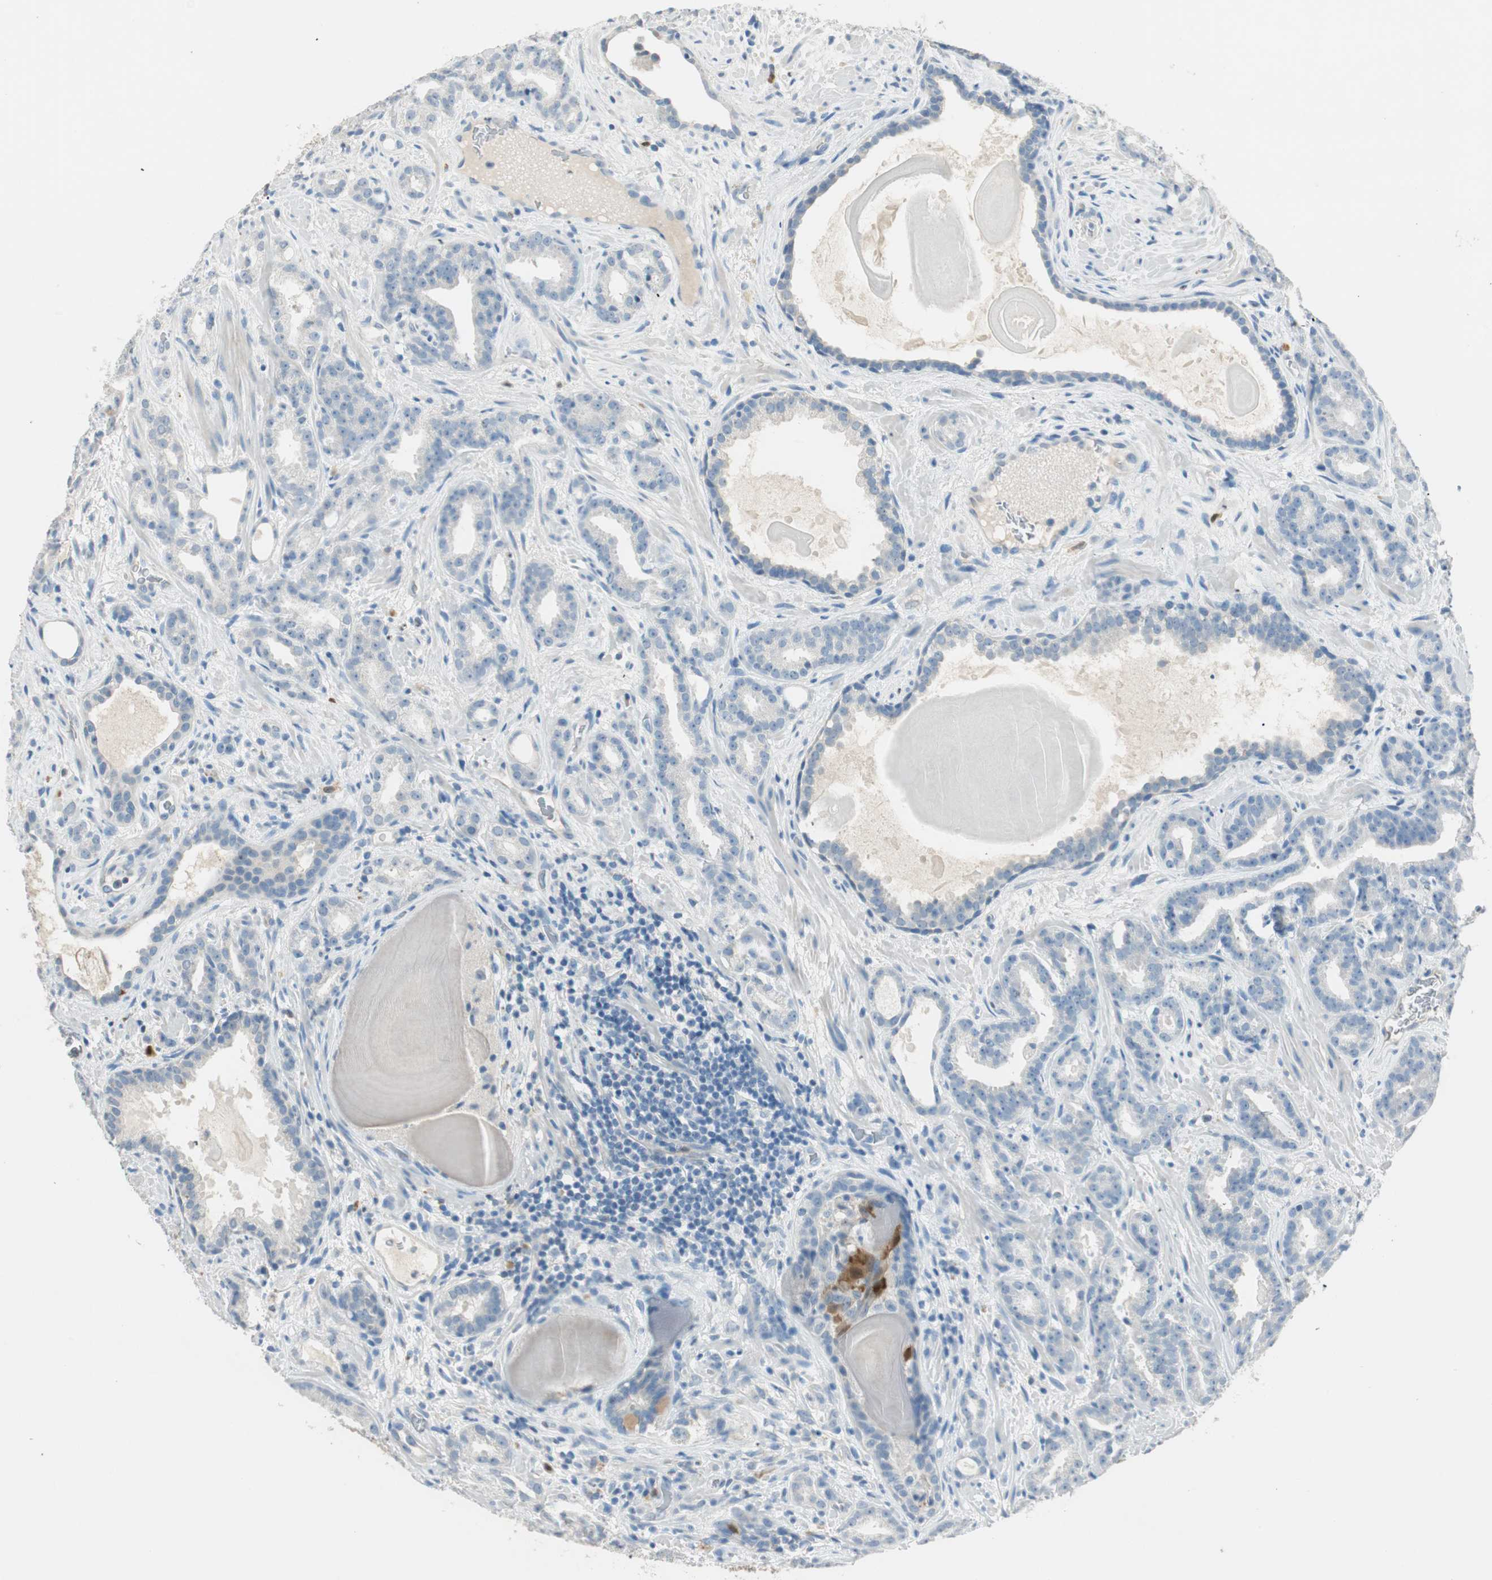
{"staining": {"intensity": "negative", "quantity": "none", "location": "none"}, "tissue": "prostate cancer", "cell_type": "Tumor cells", "image_type": "cancer", "snomed": [{"axis": "morphology", "description": "Adenocarcinoma, Low grade"}, {"axis": "topography", "description": "Prostate"}], "caption": "A photomicrograph of prostate adenocarcinoma (low-grade) stained for a protein displays no brown staining in tumor cells.", "gene": "HPGD", "patient": {"sex": "male", "age": 63}}